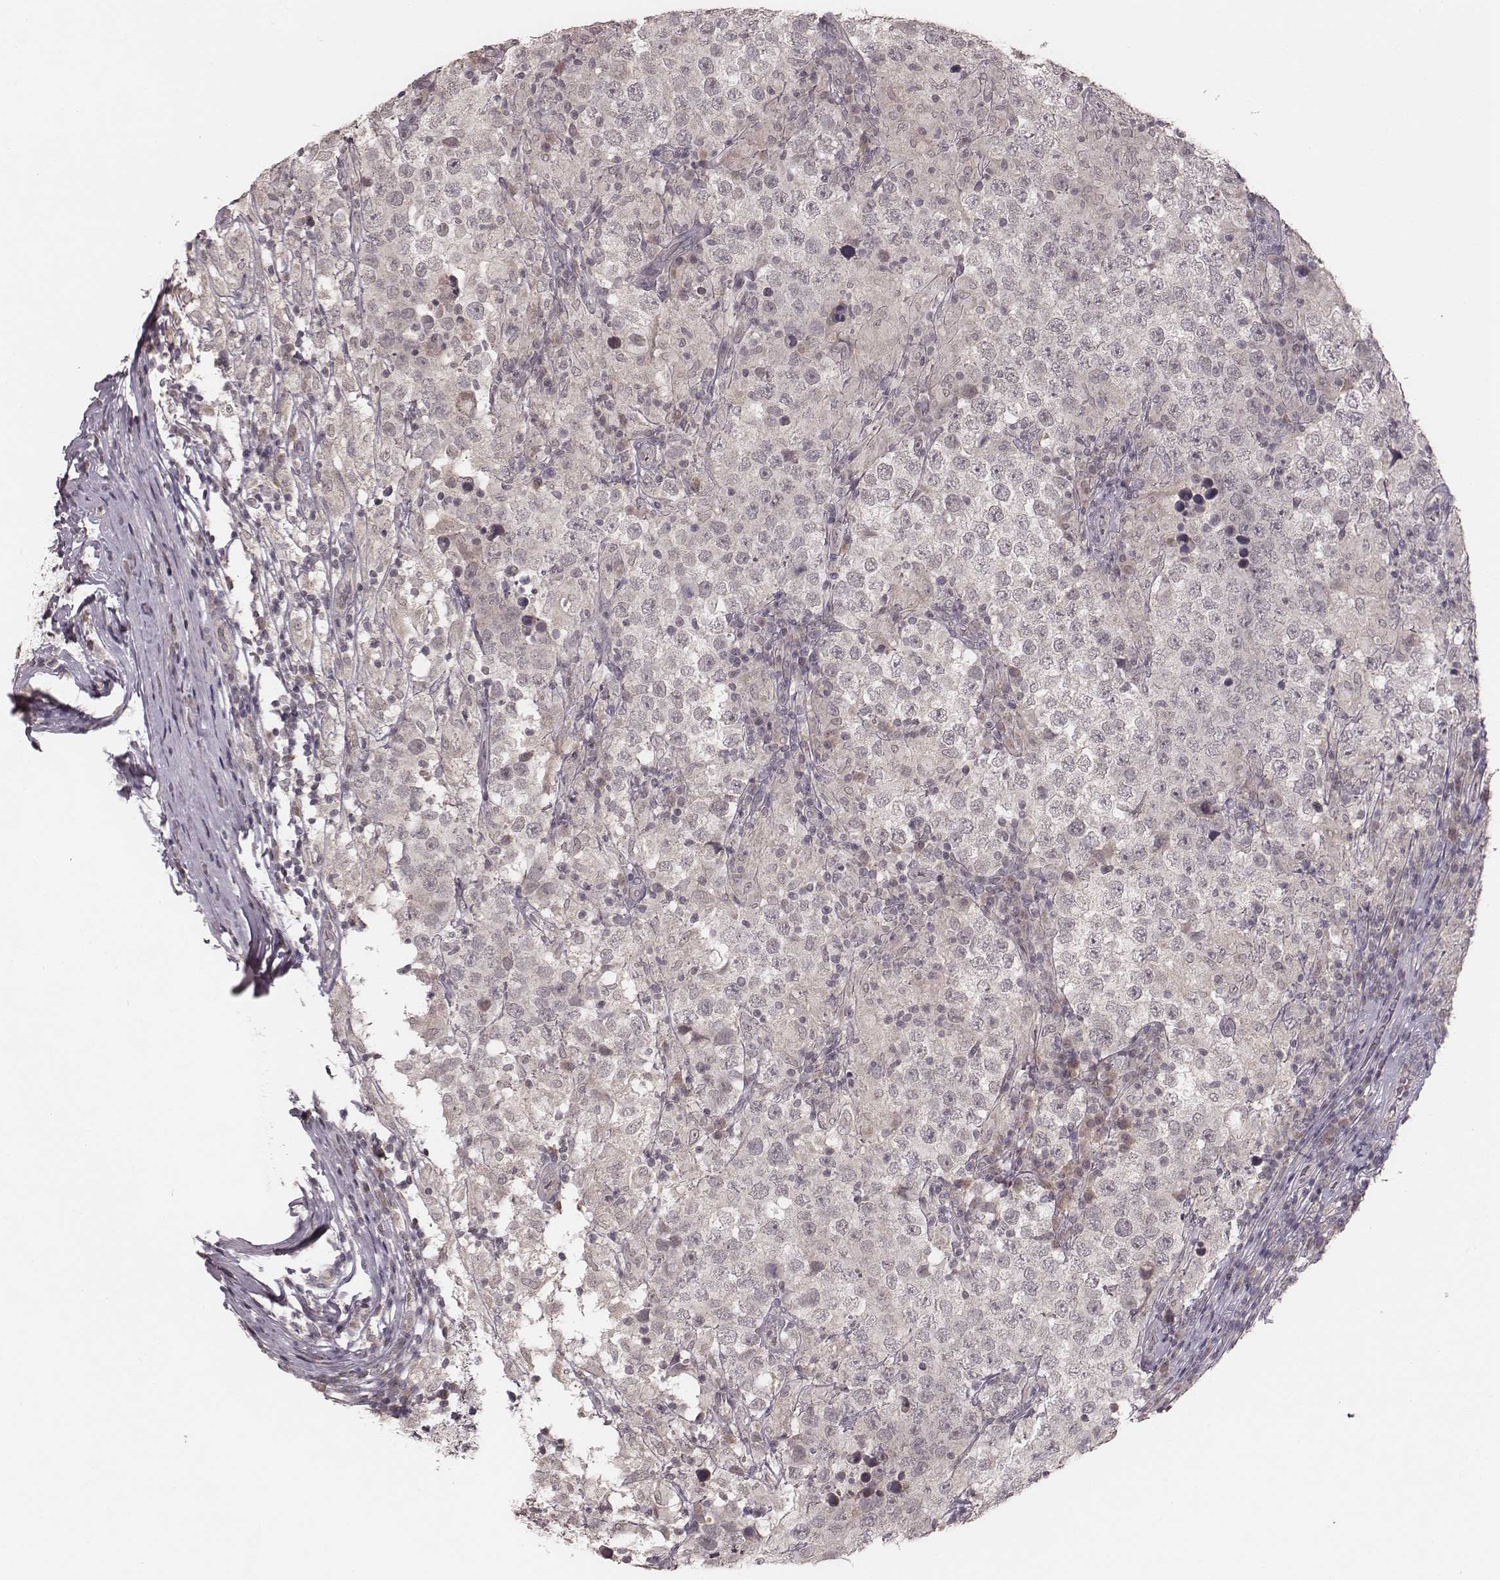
{"staining": {"intensity": "negative", "quantity": "none", "location": "none"}, "tissue": "testis cancer", "cell_type": "Tumor cells", "image_type": "cancer", "snomed": [{"axis": "morphology", "description": "Seminoma, NOS"}, {"axis": "morphology", "description": "Carcinoma, Embryonal, NOS"}, {"axis": "topography", "description": "Testis"}], "caption": "Testis cancer was stained to show a protein in brown. There is no significant staining in tumor cells.", "gene": "LY6K", "patient": {"sex": "male", "age": 41}}